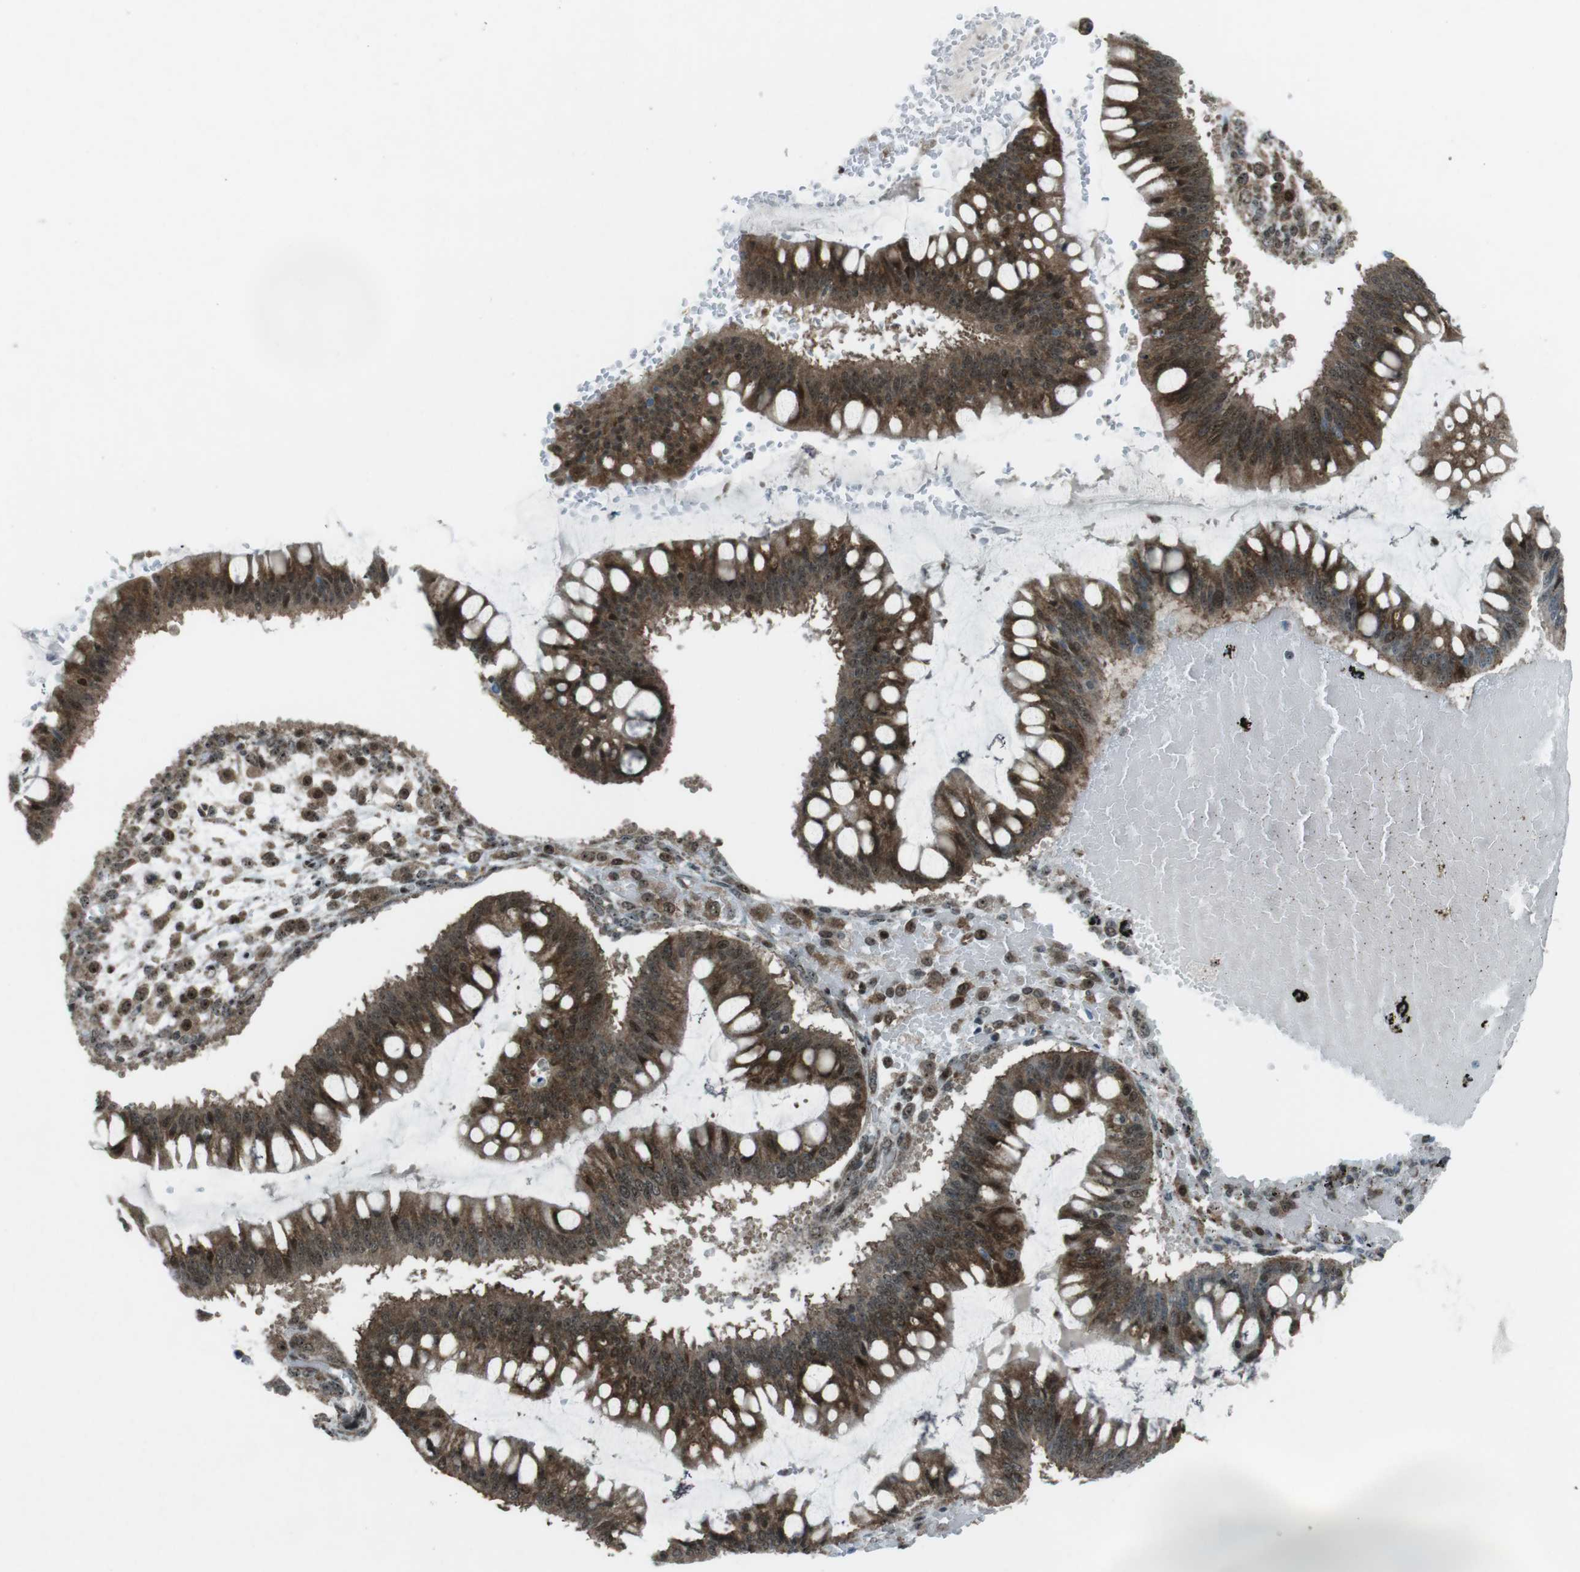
{"staining": {"intensity": "moderate", "quantity": ">75%", "location": "cytoplasmic/membranous,nuclear"}, "tissue": "ovarian cancer", "cell_type": "Tumor cells", "image_type": "cancer", "snomed": [{"axis": "morphology", "description": "Cystadenocarcinoma, mucinous, NOS"}, {"axis": "topography", "description": "Ovary"}], "caption": "Moderate cytoplasmic/membranous and nuclear protein positivity is present in approximately >75% of tumor cells in ovarian mucinous cystadenocarcinoma. (Stains: DAB in brown, nuclei in blue, Microscopy: brightfield microscopy at high magnification).", "gene": "CSNK1D", "patient": {"sex": "female", "age": 73}}